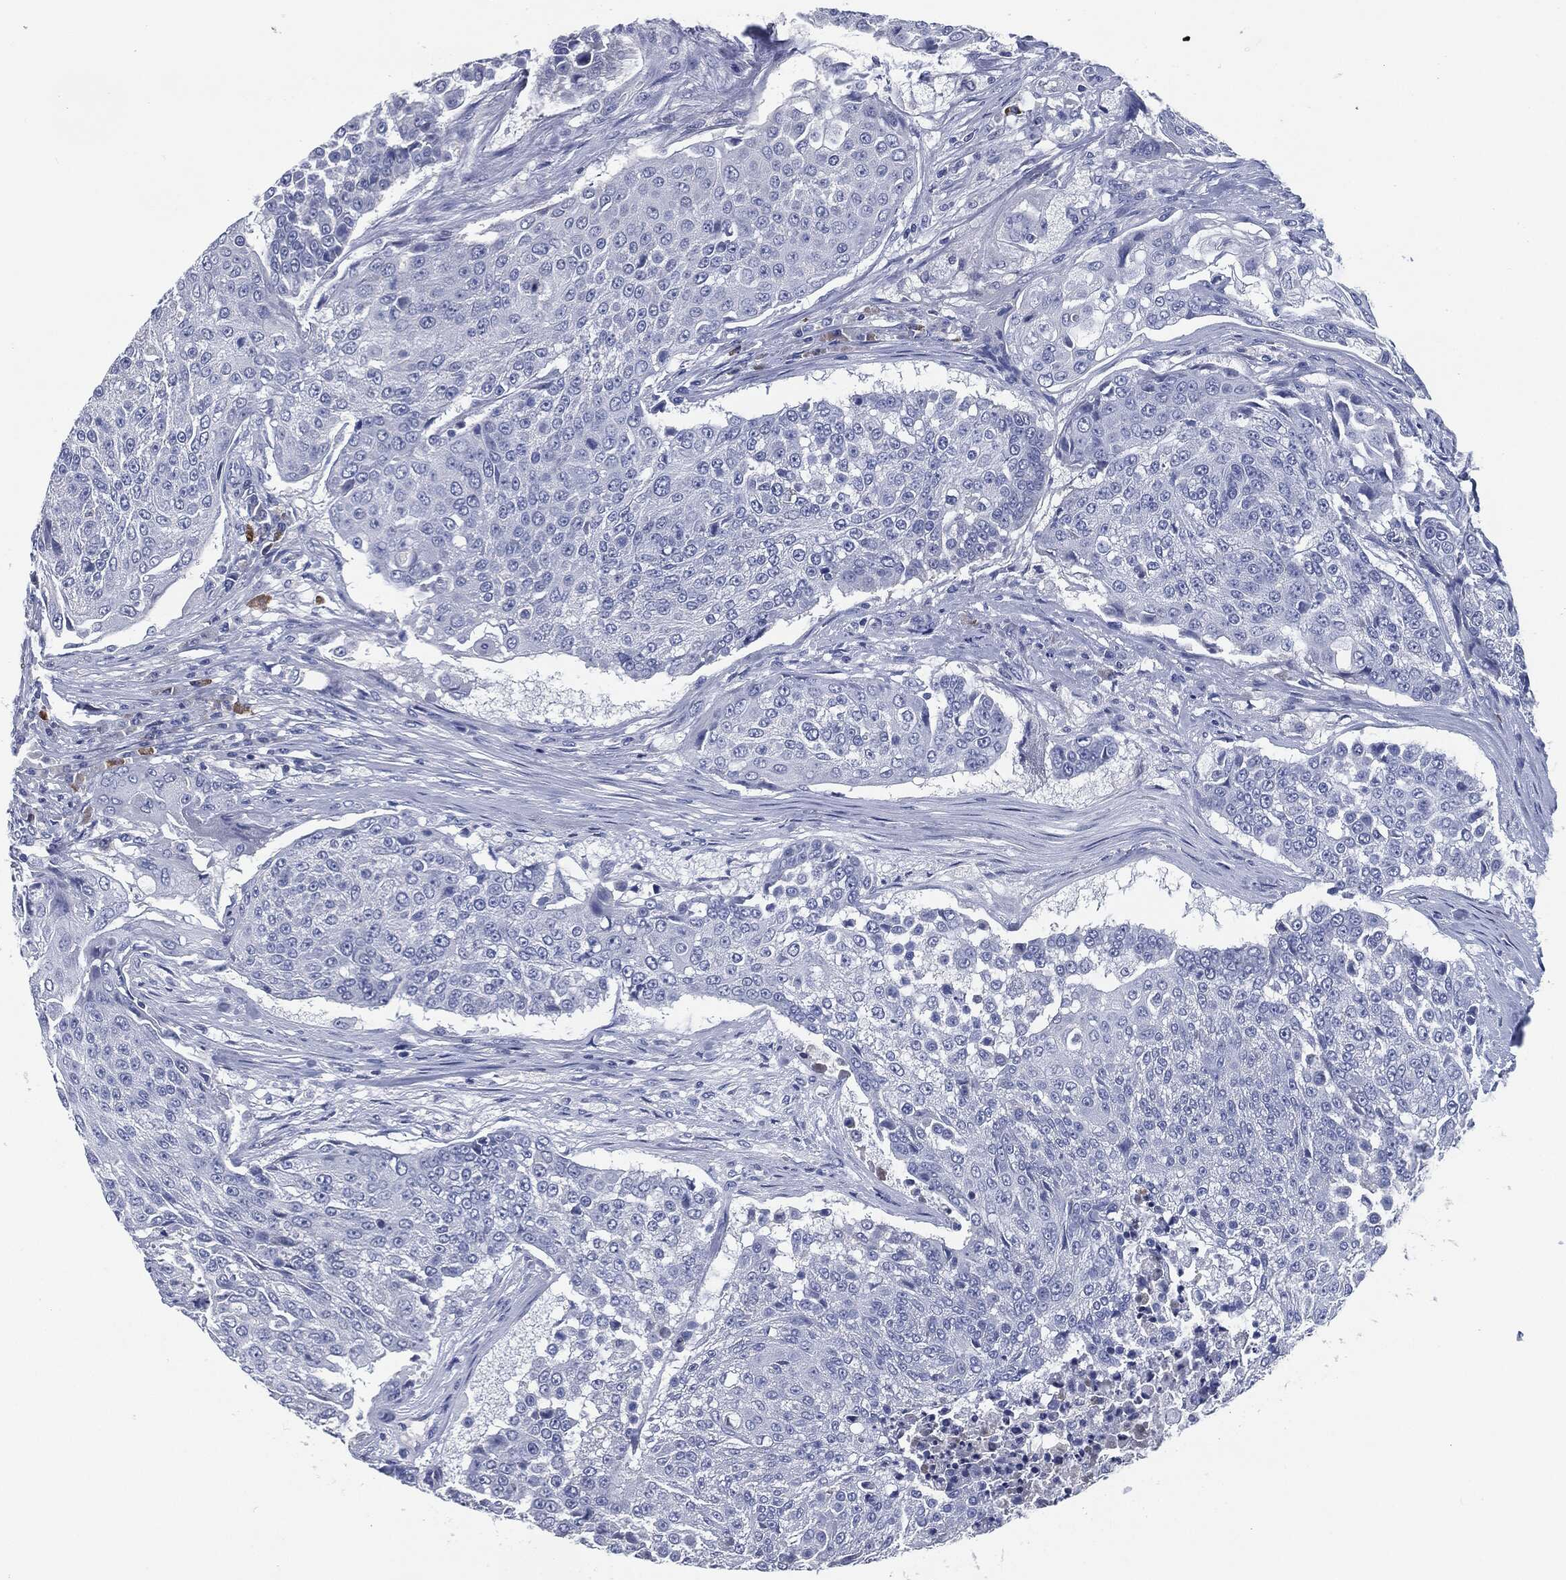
{"staining": {"intensity": "negative", "quantity": "none", "location": "none"}, "tissue": "urothelial cancer", "cell_type": "Tumor cells", "image_type": "cancer", "snomed": [{"axis": "morphology", "description": "Urothelial carcinoma, High grade"}, {"axis": "topography", "description": "Urinary bladder"}], "caption": "DAB (3,3'-diaminobenzidine) immunohistochemical staining of human high-grade urothelial carcinoma reveals no significant expression in tumor cells.", "gene": "CD27", "patient": {"sex": "female", "age": 63}}